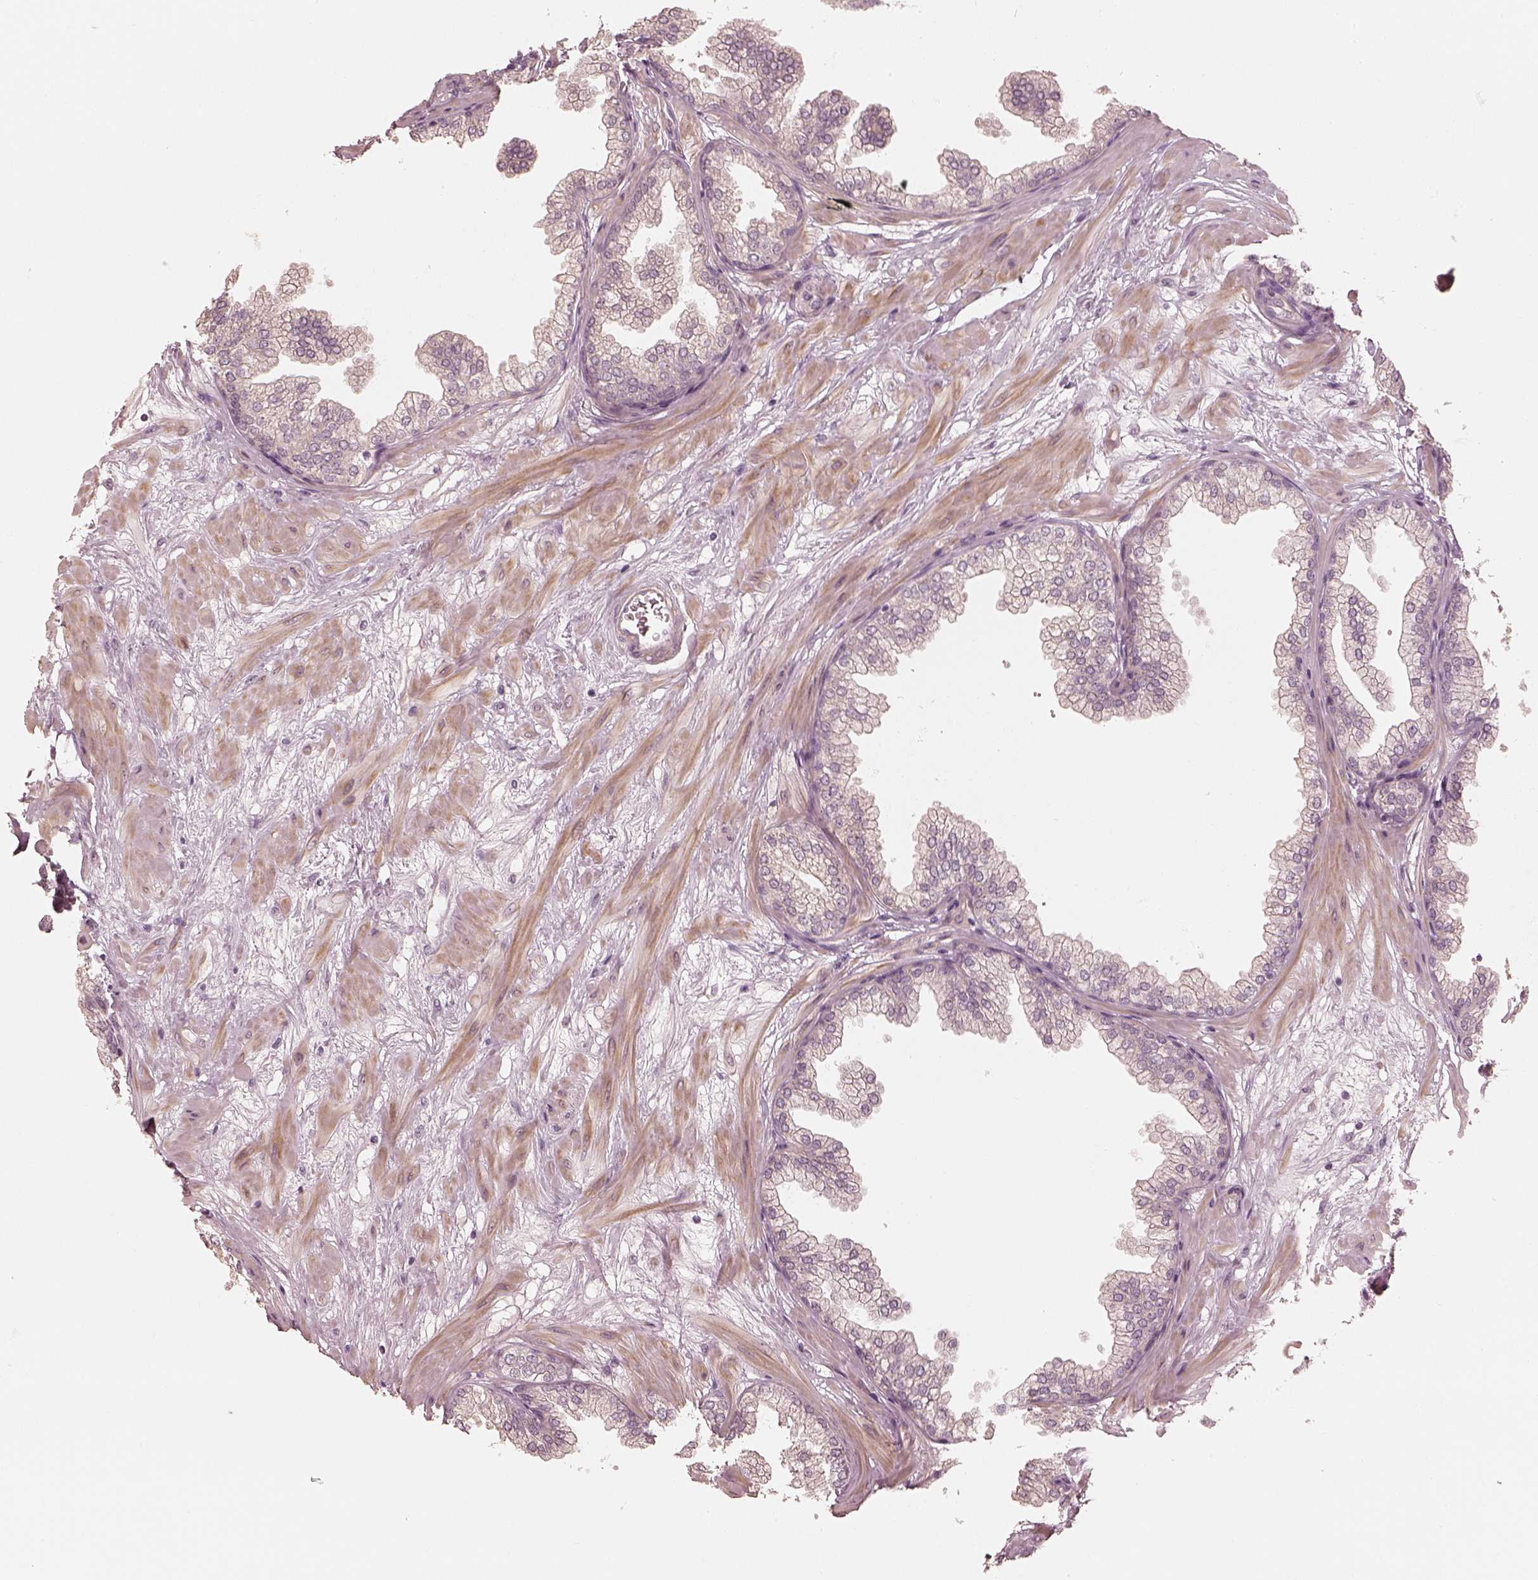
{"staining": {"intensity": "negative", "quantity": "none", "location": "none"}, "tissue": "prostate", "cell_type": "Glandular cells", "image_type": "normal", "snomed": [{"axis": "morphology", "description": "Normal tissue, NOS"}, {"axis": "topography", "description": "Prostate"}], "caption": "This is a image of IHC staining of benign prostate, which shows no positivity in glandular cells. The staining was performed using DAB (3,3'-diaminobenzidine) to visualize the protein expression in brown, while the nuclei were stained in blue with hematoxylin (Magnification: 20x).", "gene": "KCNJ9", "patient": {"sex": "male", "age": 37}}